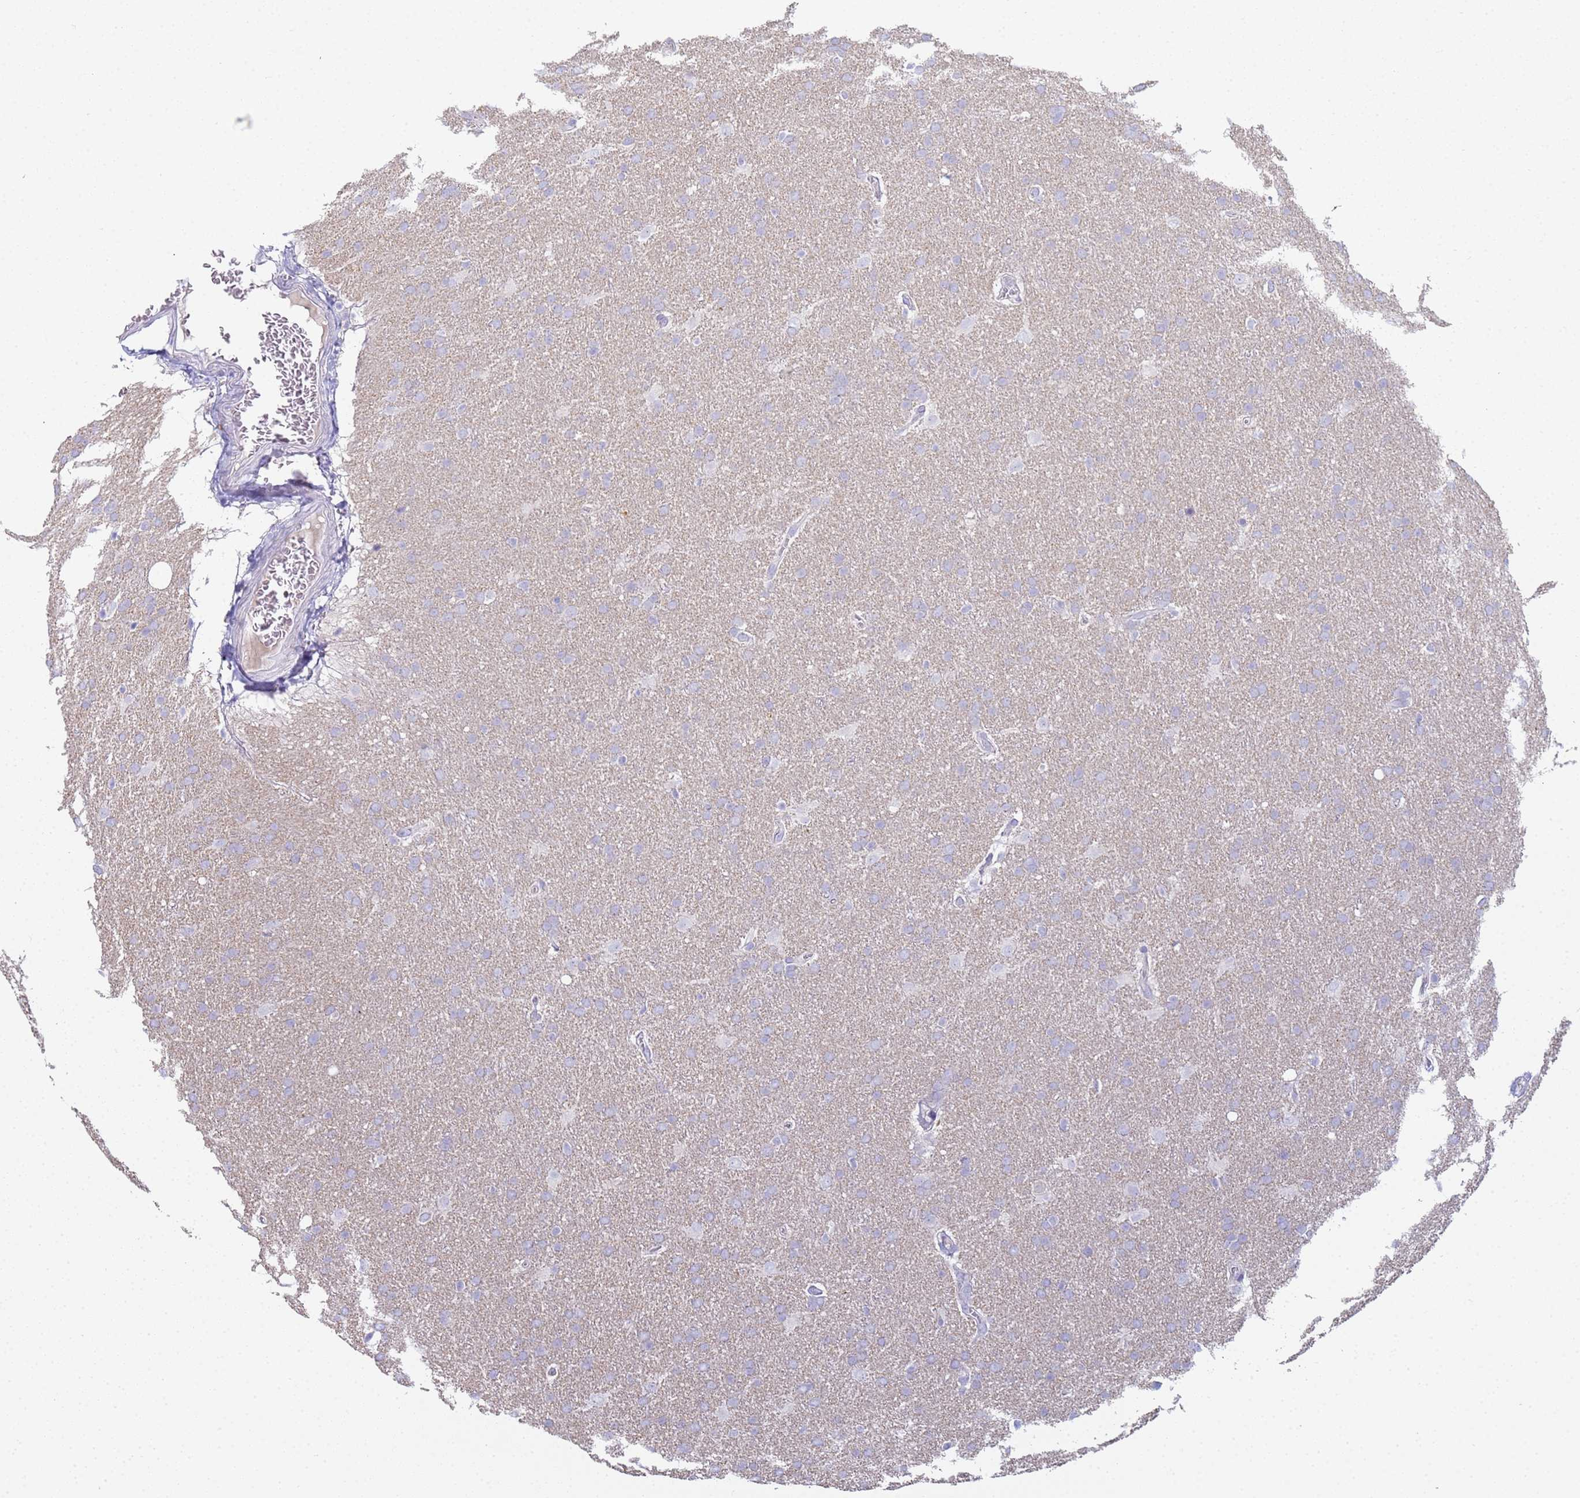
{"staining": {"intensity": "negative", "quantity": "none", "location": "none"}, "tissue": "glioma", "cell_type": "Tumor cells", "image_type": "cancer", "snomed": [{"axis": "morphology", "description": "Glioma, malignant, Low grade"}, {"axis": "topography", "description": "Brain"}], "caption": "An image of glioma stained for a protein shows no brown staining in tumor cells.", "gene": "CR1", "patient": {"sex": "female", "age": 32}}